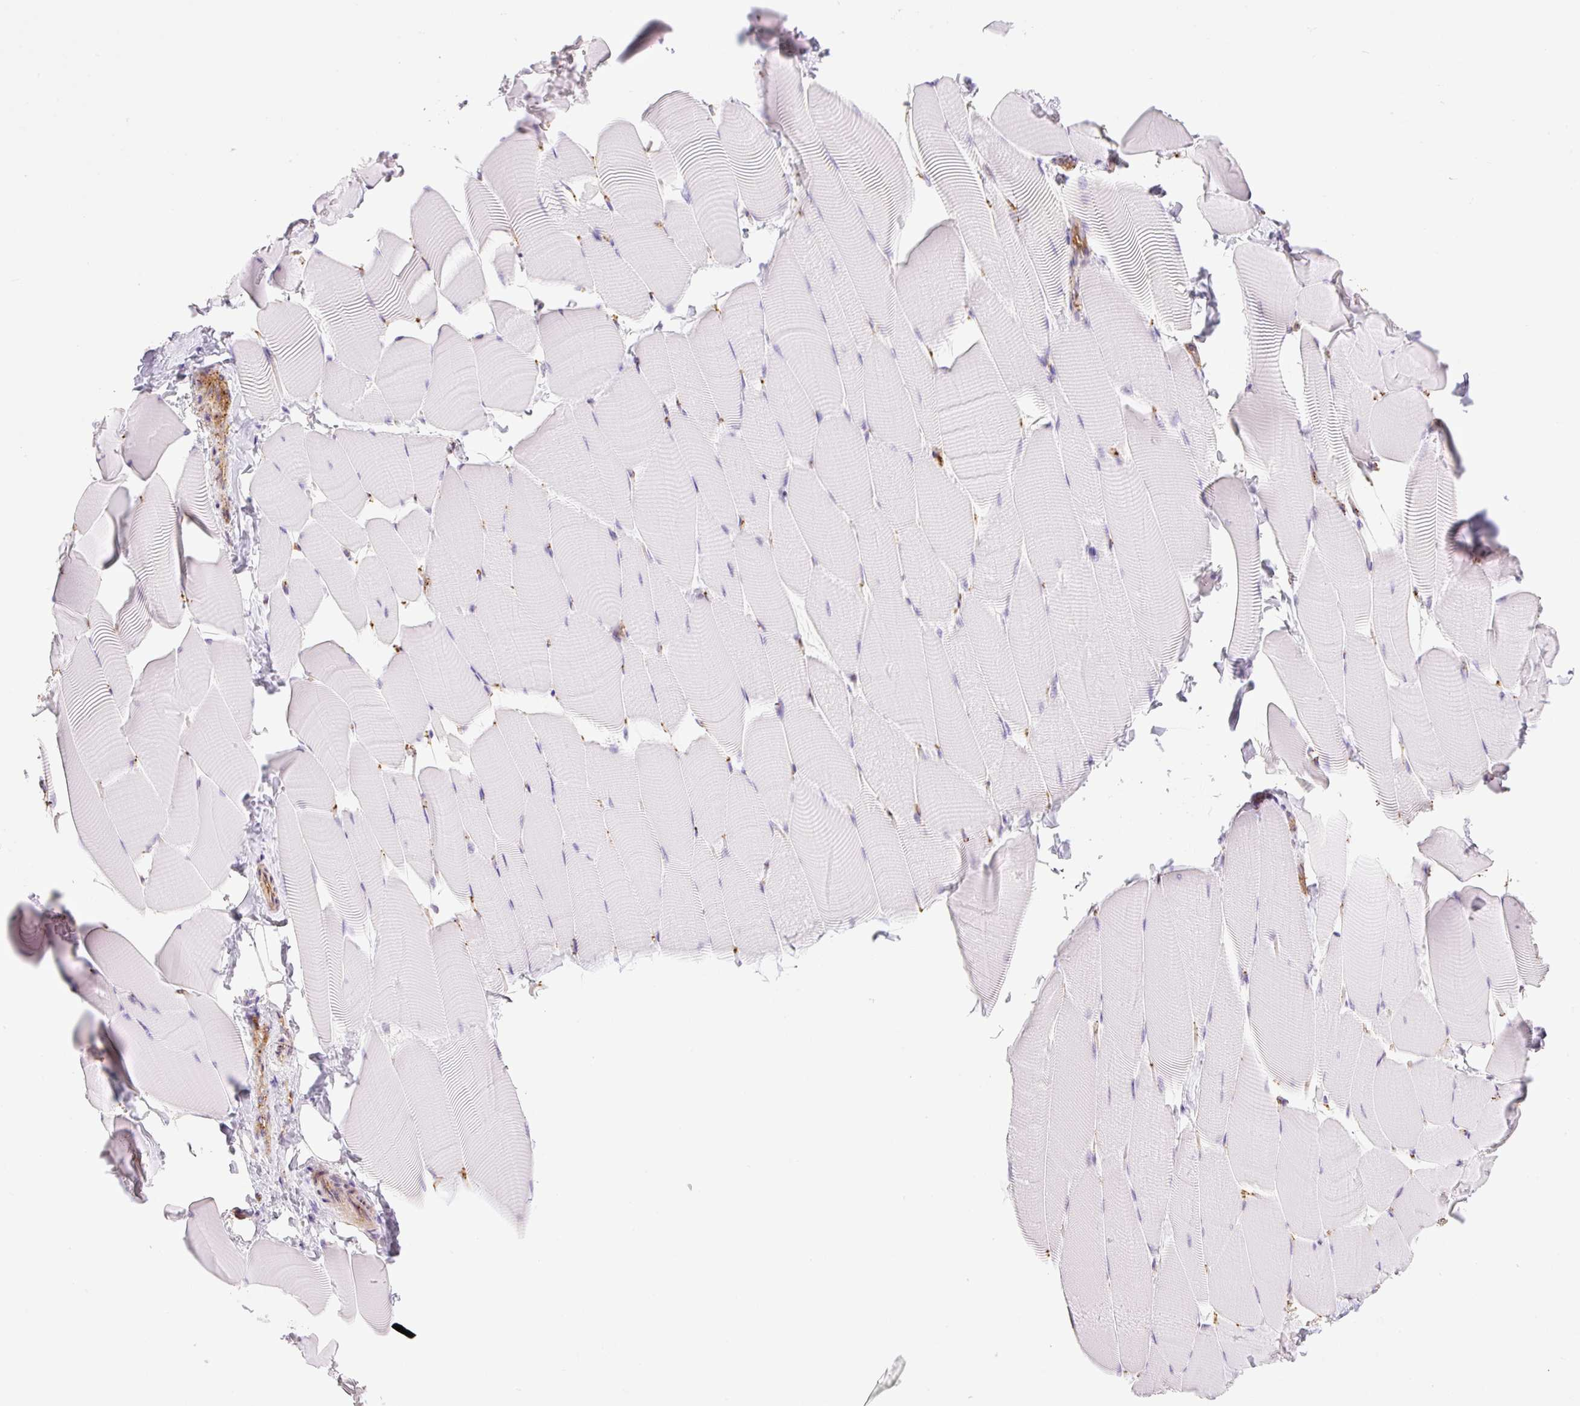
{"staining": {"intensity": "negative", "quantity": "none", "location": "none"}, "tissue": "skeletal muscle", "cell_type": "Myocytes", "image_type": "normal", "snomed": [{"axis": "morphology", "description": "Normal tissue, NOS"}, {"axis": "topography", "description": "Skeletal muscle"}], "caption": "Myocytes are negative for brown protein staining in unremarkable skeletal muscle.", "gene": "EHD1", "patient": {"sex": "male", "age": 25}}